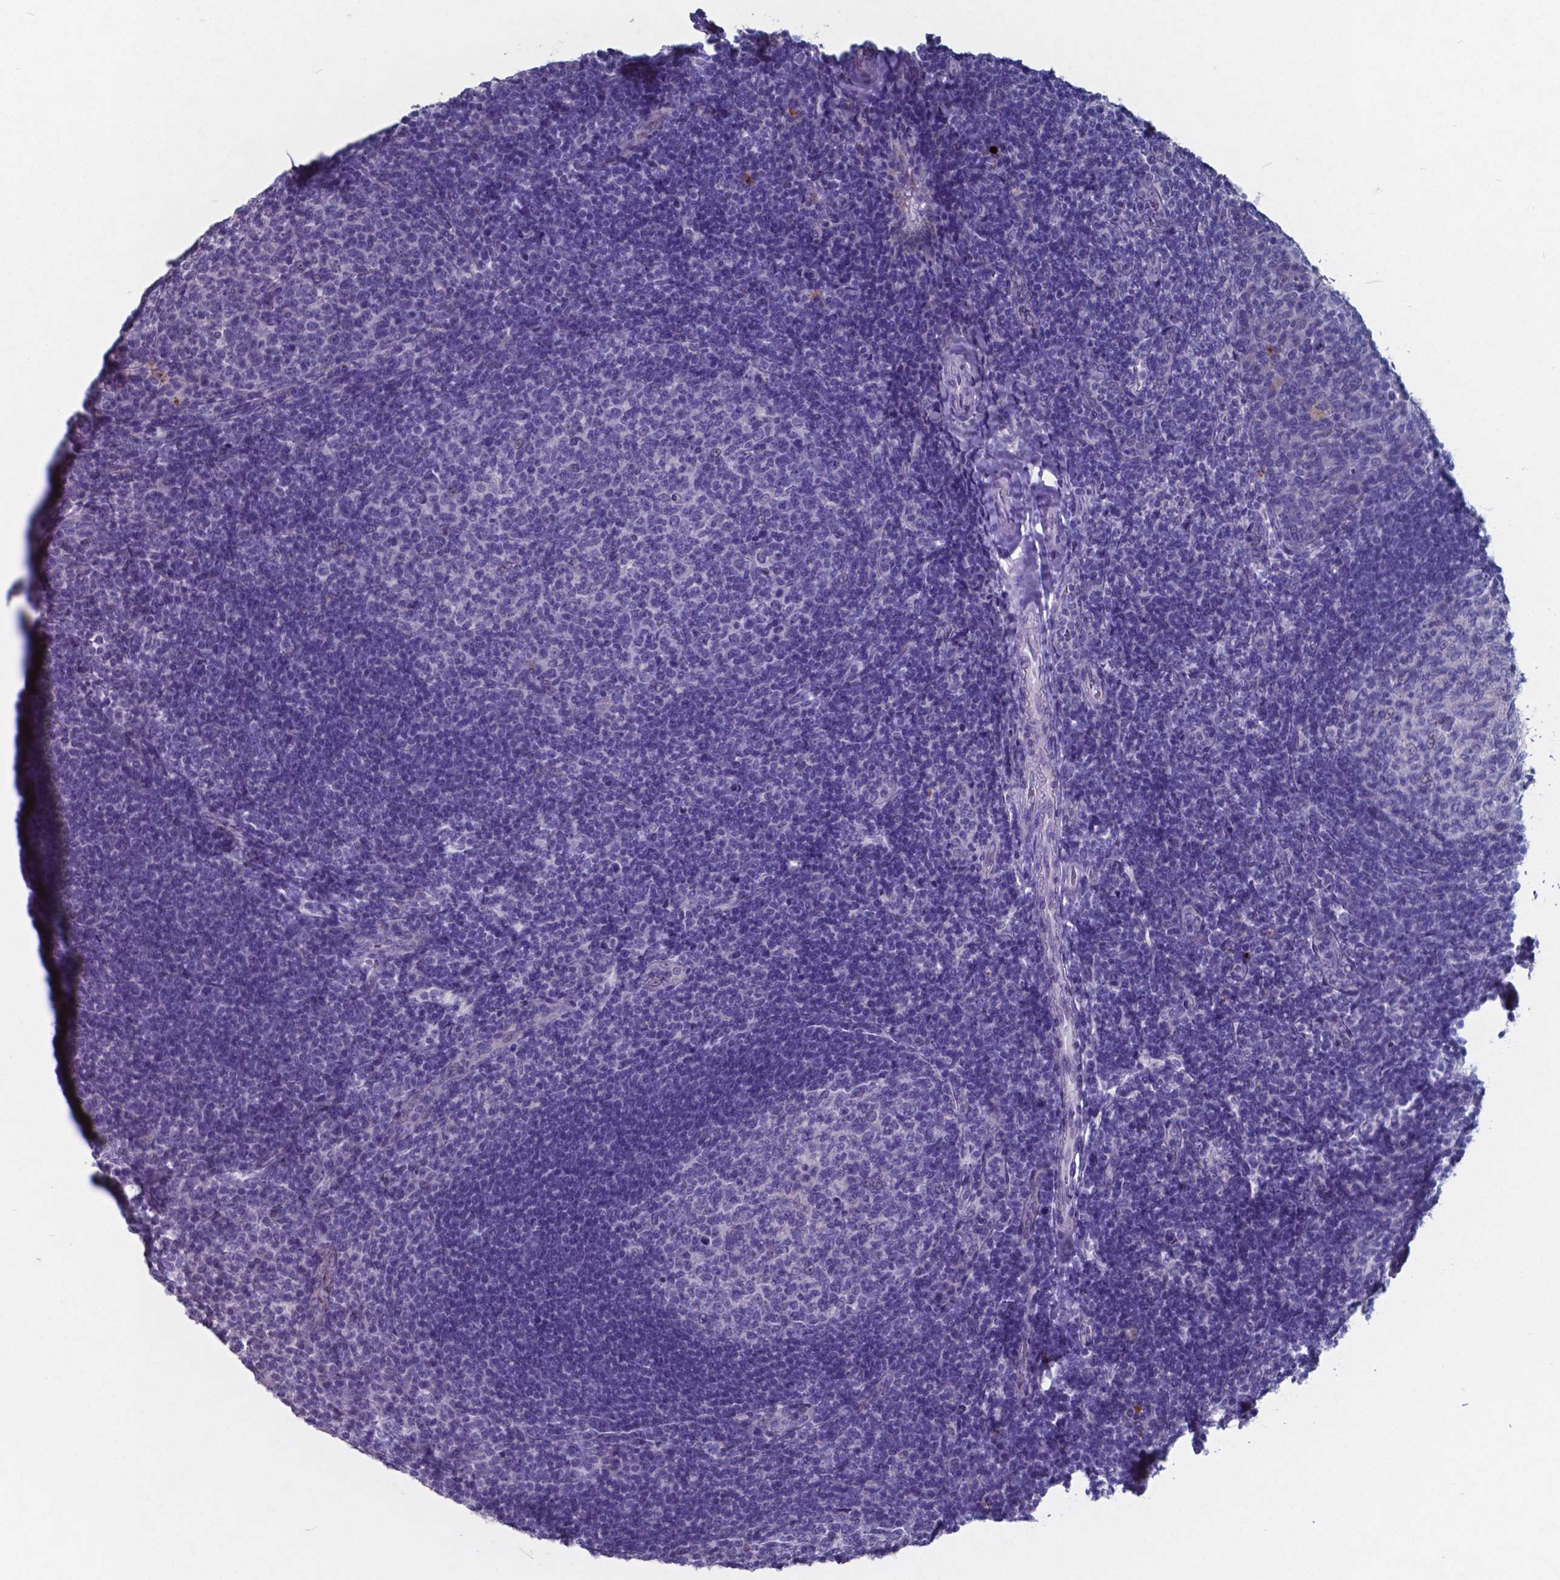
{"staining": {"intensity": "negative", "quantity": "none", "location": "none"}, "tissue": "tonsil", "cell_type": "Germinal center cells", "image_type": "normal", "snomed": [{"axis": "morphology", "description": "Normal tissue, NOS"}, {"axis": "topography", "description": "Tonsil"}], "caption": "DAB immunohistochemical staining of benign tonsil displays no significant expression in germinal center cells.", "gene": "TTR", "patient": {"sex": "female", "age": 10}}